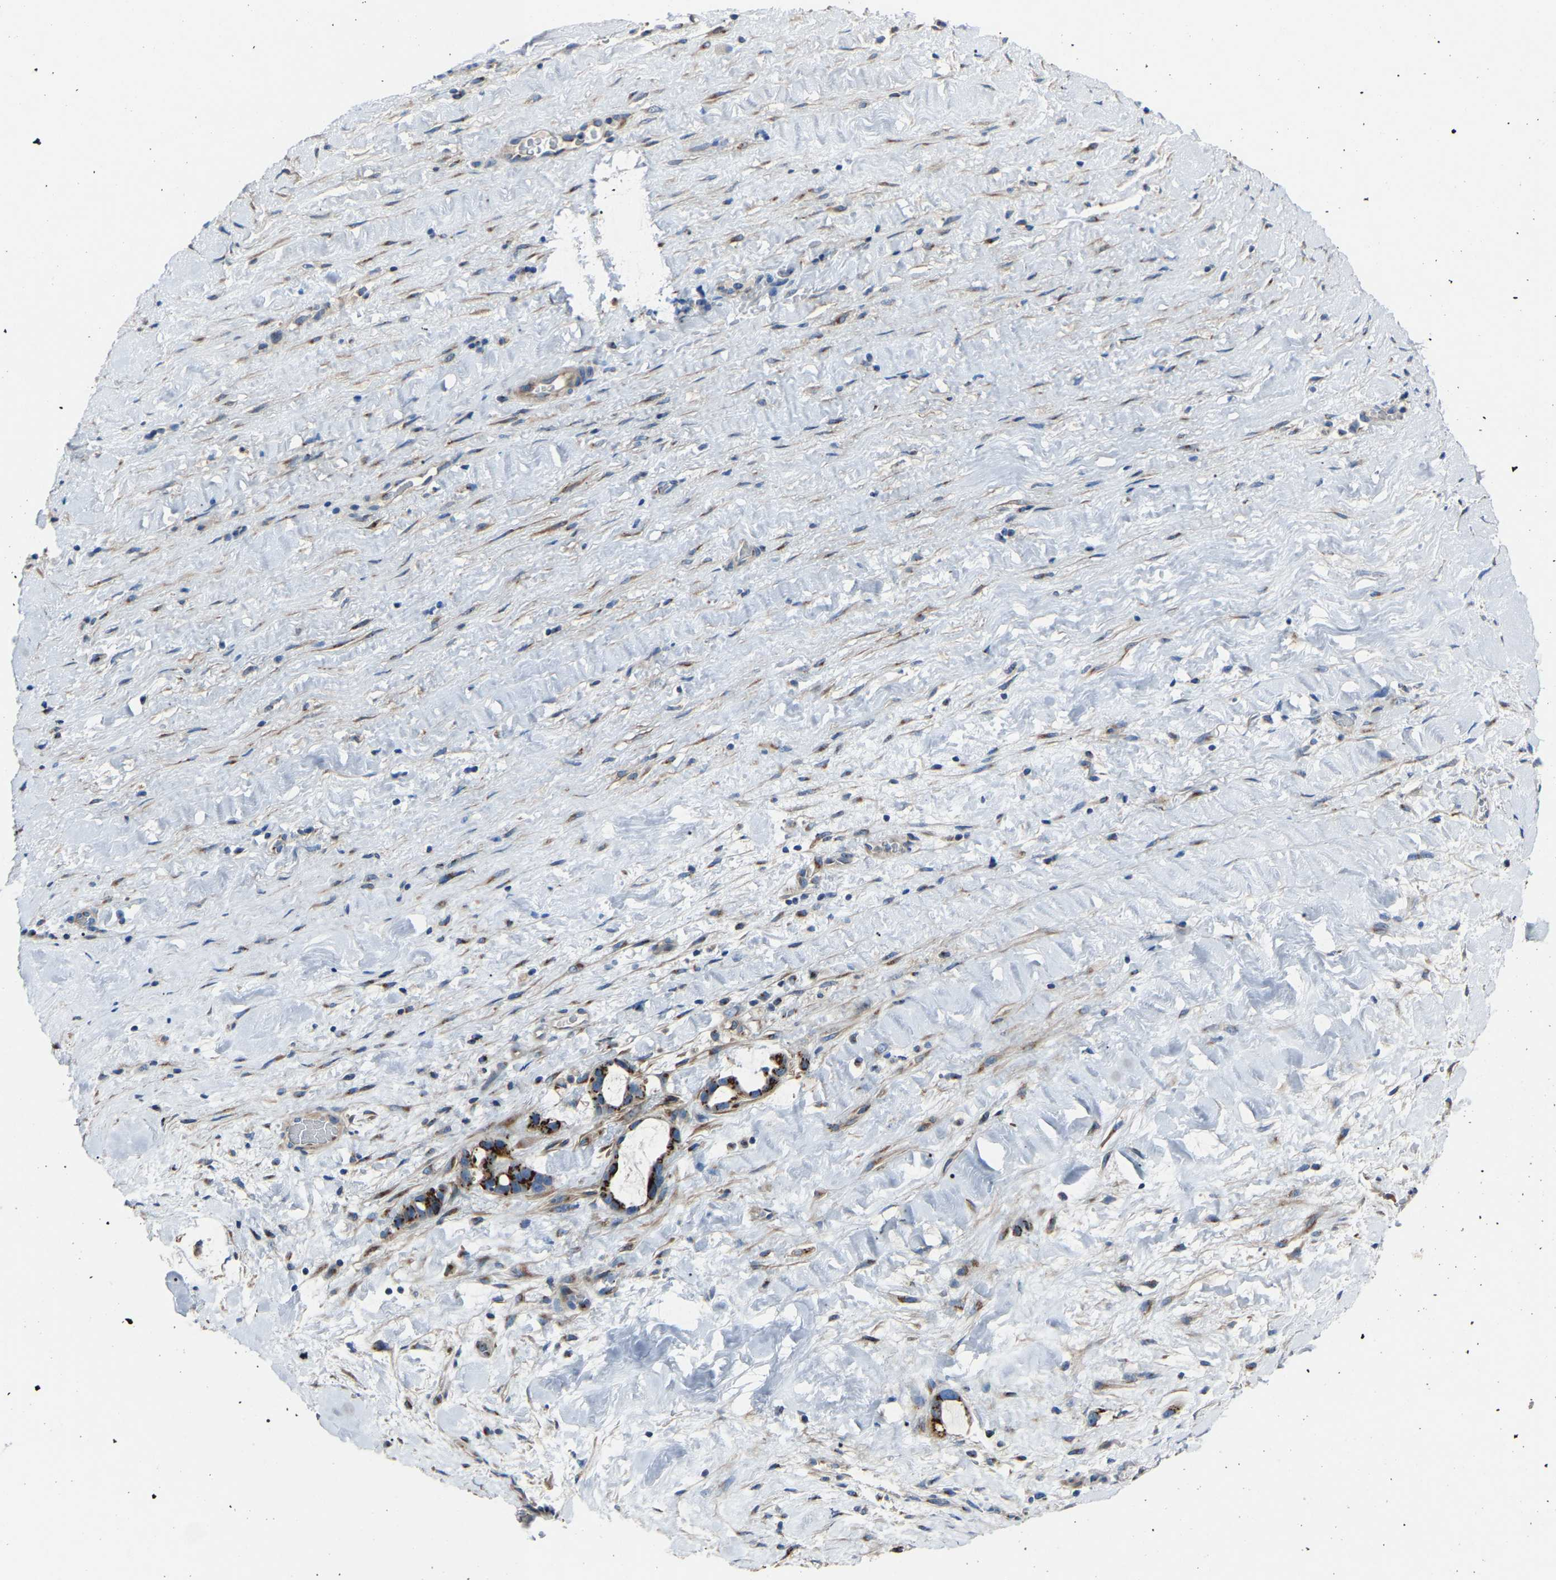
{"staining": {"intensity": "strong", "quantity": ">75%", "location": "cytoplasmic/membranous"}, "tissue": "liver cancer", "cell_type": "Tumor cells", "image_type": "cancer", "snomed": [{"axis": "morphology", "description": "Cholangiocarcinoma"}, {"axis": "topography", "description": "Liver"}], "caption": "Liver cancer (cholangiocarcinoma) stained with a brown dye exhibits strong cytoplasmic/membranous positive expression in about >75% of tumor cells.", "gene": "CANT1", "patient": {"sex": "female", "age": 65}}